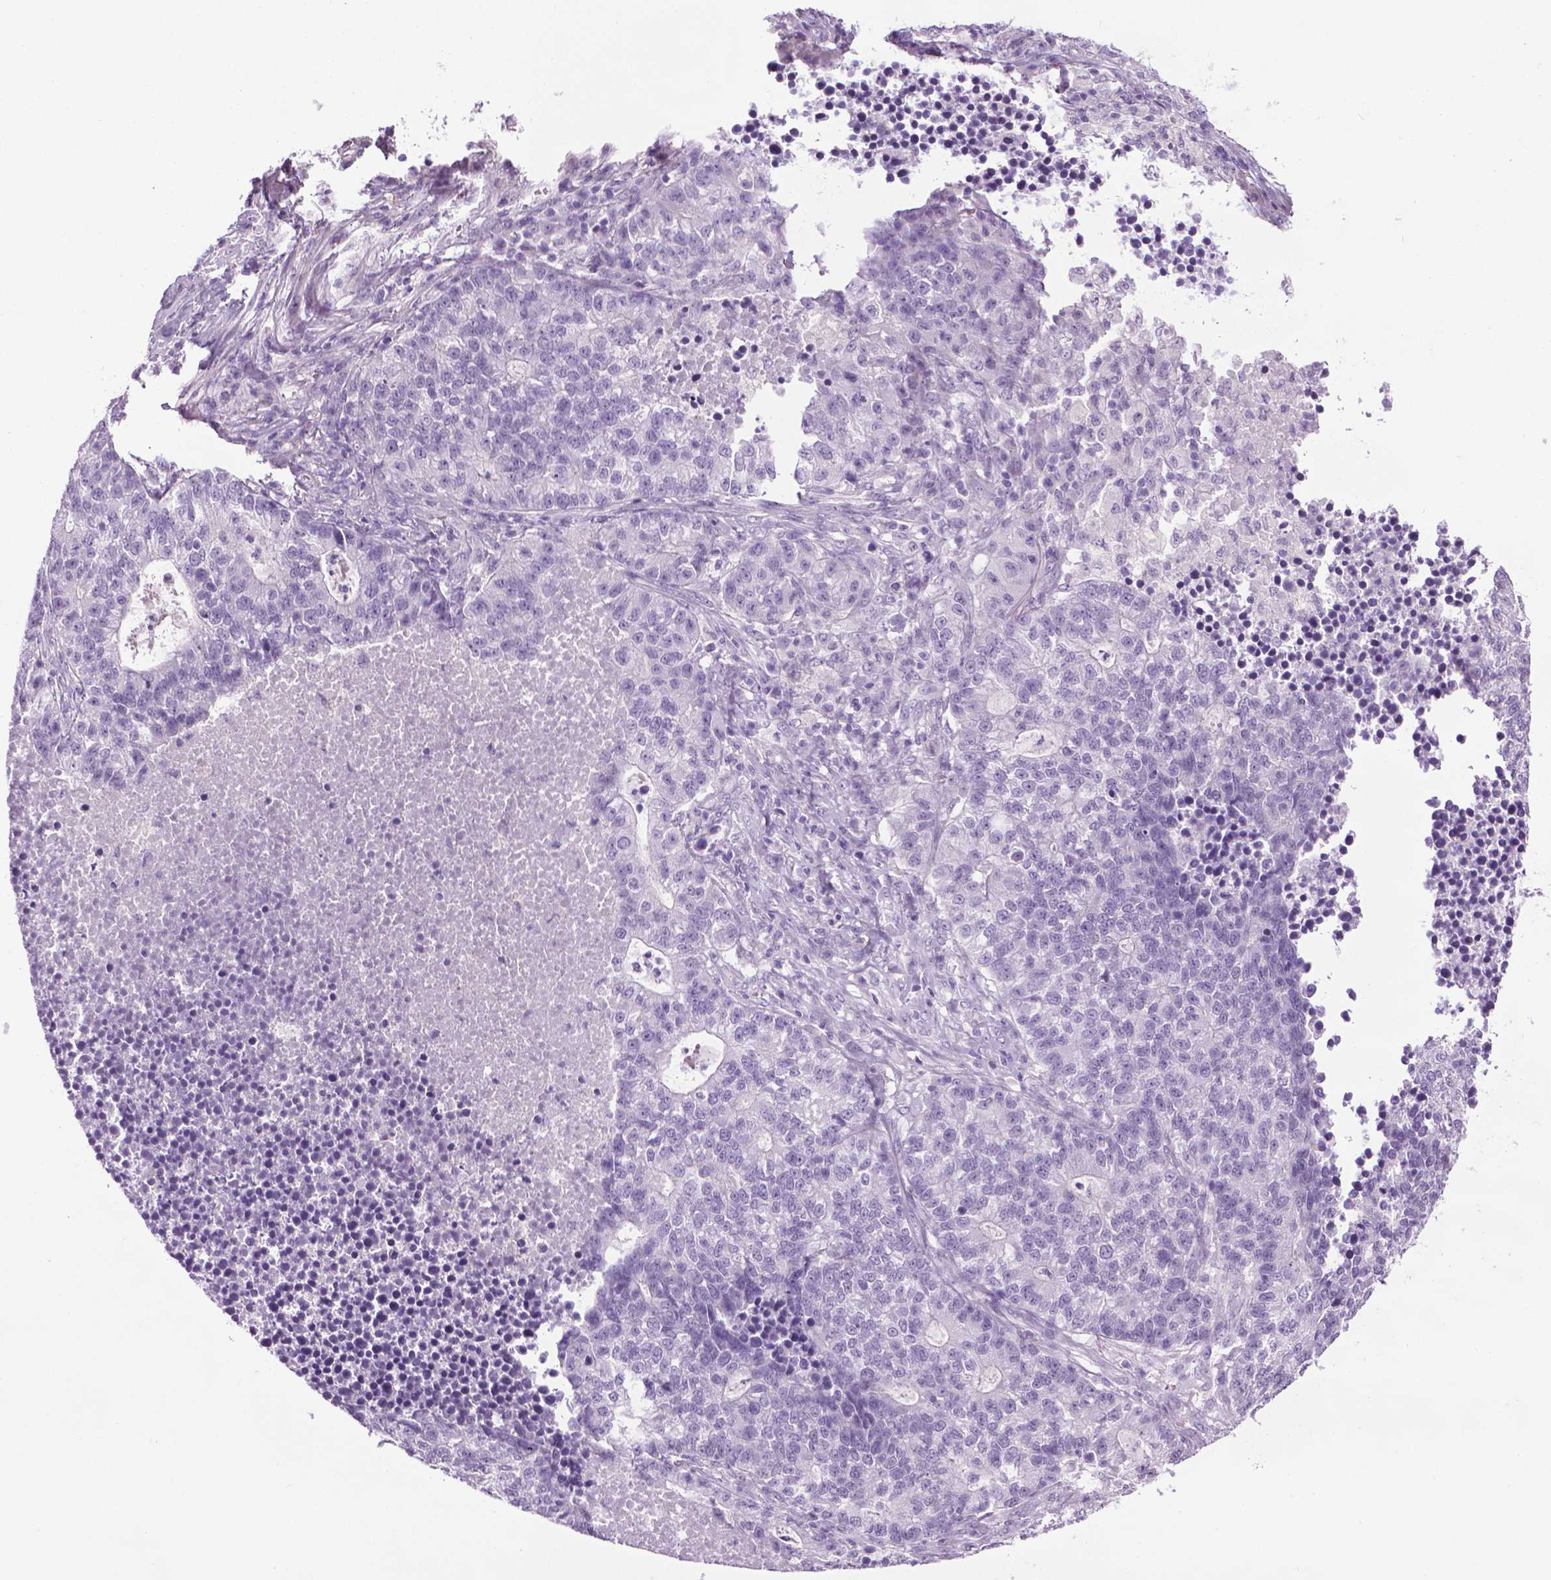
{"staining": {"intensity": "negative", "quantity": "none", "location": "none"}, "tissue": "lung cancer", "cell_type": "Tumor cells", "image_type": "cancer", "snomed": [{"axis": "morphology", "description": "Adenocarcinoma, NOS"}, {"axis": "topography", "description": "Lung"}], "caption": "A high-resolution image shows immunohistochemistry staining of lung cancer (adenocarcinoma), which shows no significant expression in tumor cells. The staining is performed using DAB (3,3'-diaminobenzidine) brown chromogen with nuclei counter-stained in using hematoxylin.", "gene": "DNAI7", "patient": {"sex": "male", "age": 57}}